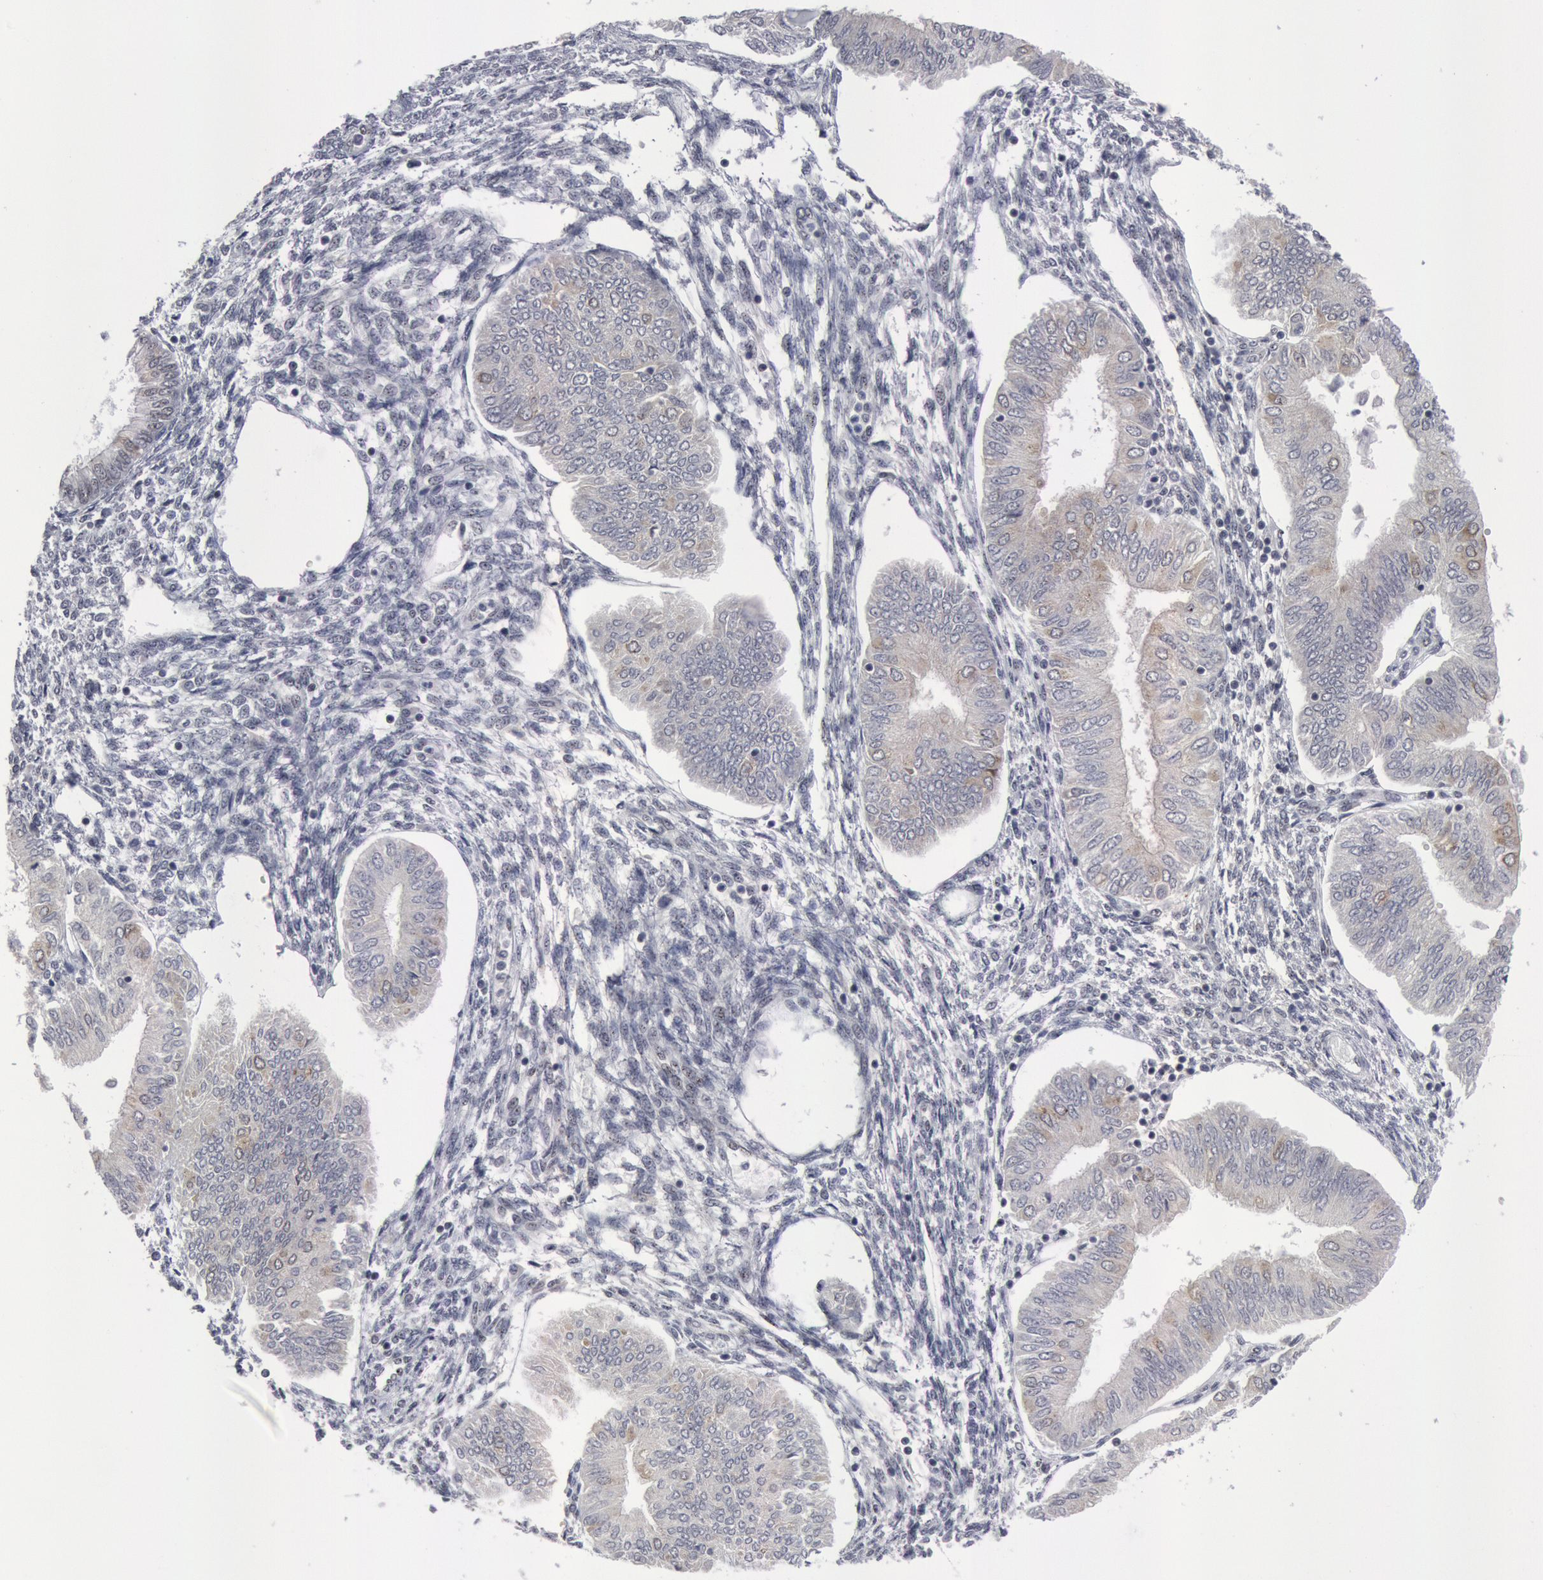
{"staining": {"intensity": "negative", "quantity": "none", "location": "none"}, "tissue": "endometrial cancer", "cell_type": "Tumor cells", "image_type": "cancer", "snomed": [{"axis": "morphology", "description": "Adenocarcinoma, NOS"}, {"axis": "topography", "description": "Endometrium"}], "caption": "Immunohistochemistry photomicrograph of human endometrial adenocarcinoma stained for a protein (brown), which exhibits no staining in tumor cells.", "gene": "FOXO1", "patient": {"sex": "female", "age": 51}}